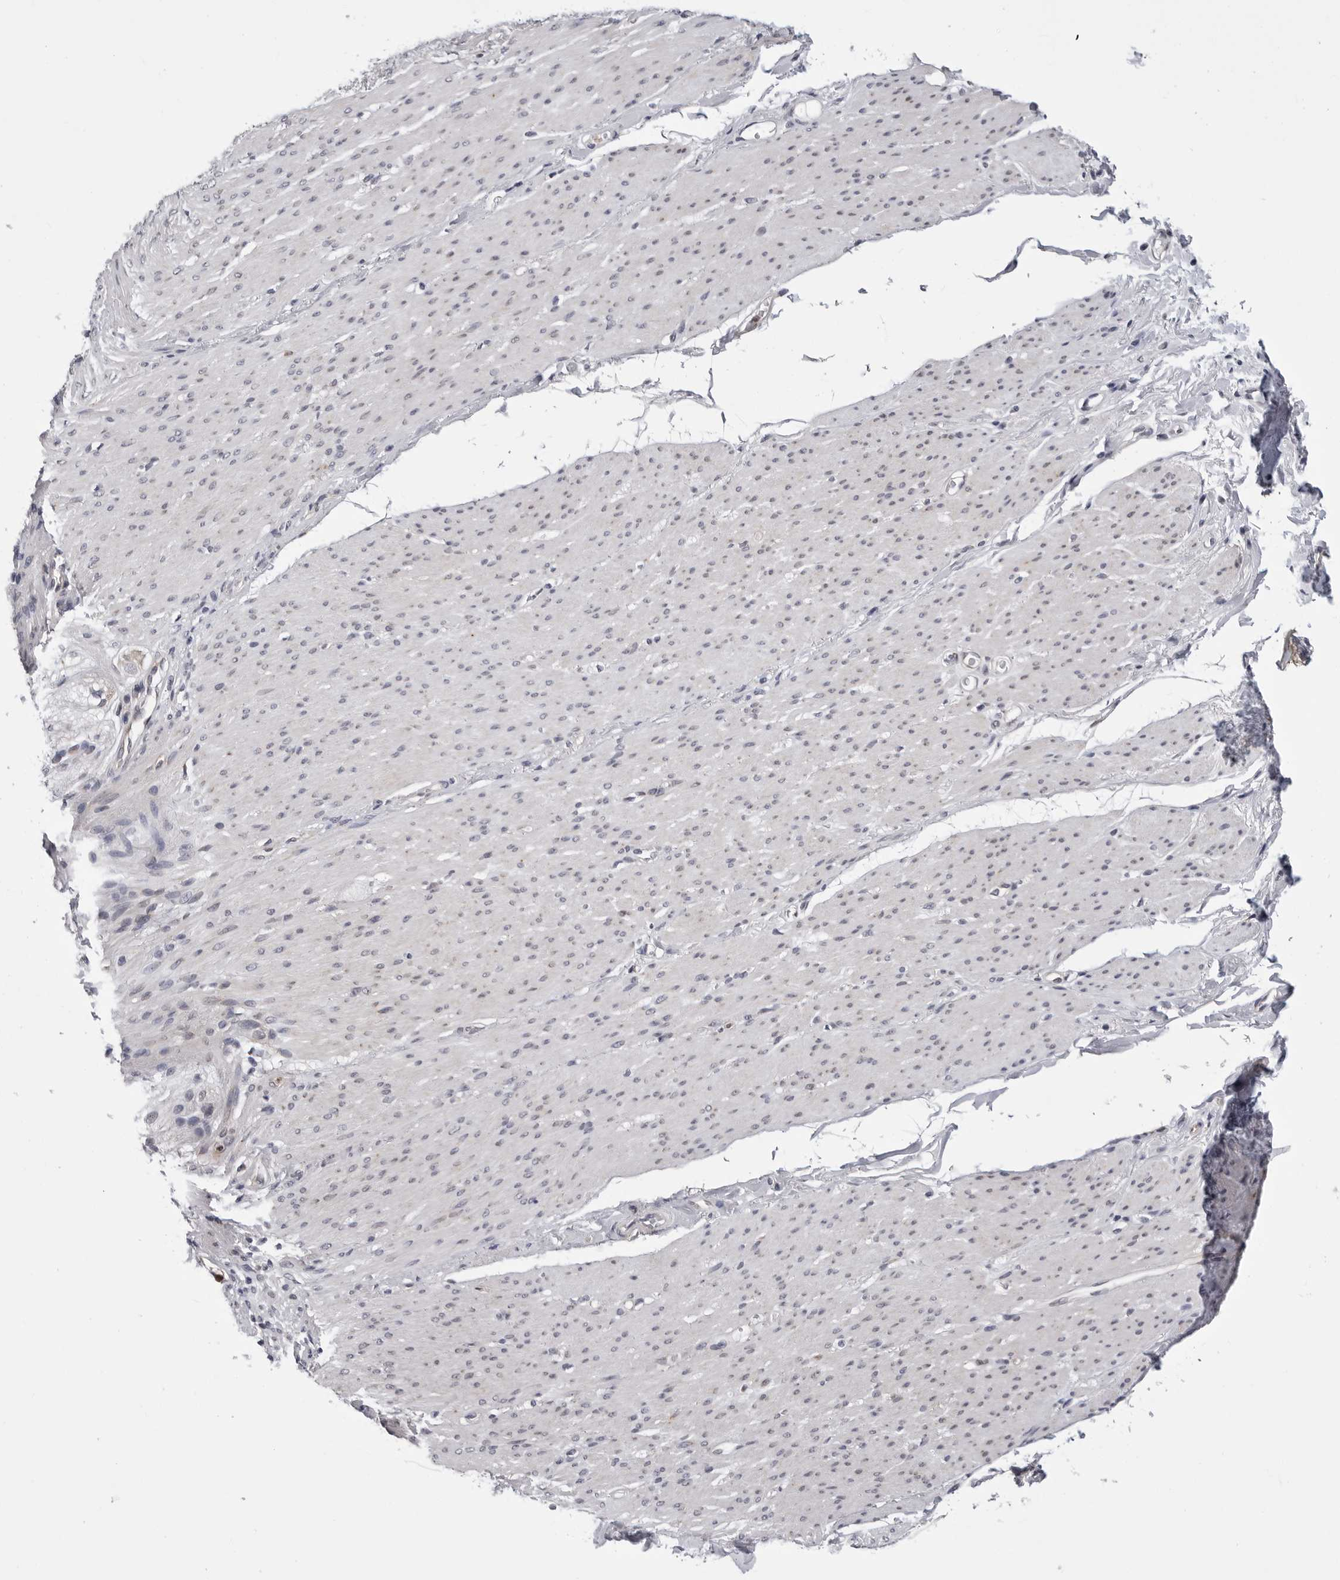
{"staining": {"intensity": "negative", "quantity": "none", "location": "none"}, "tissue": "smooth muscle", "cell_type": "Smooth muscle cells", "image_type": "normal", "snomed": [{"axis": "morphology", "description": "Normal tissue, NOS"}, {"axis": "topography", "description": "Colon"}, {"axis": "topography", "description": "Peripheral nerve tissue"}], "caption": "This is an IHC image of benign smooth muscle. There is no staining in smooth muscle cells.", "gene": "CDK20", "patient": {"sex": "female", "age": 61}}